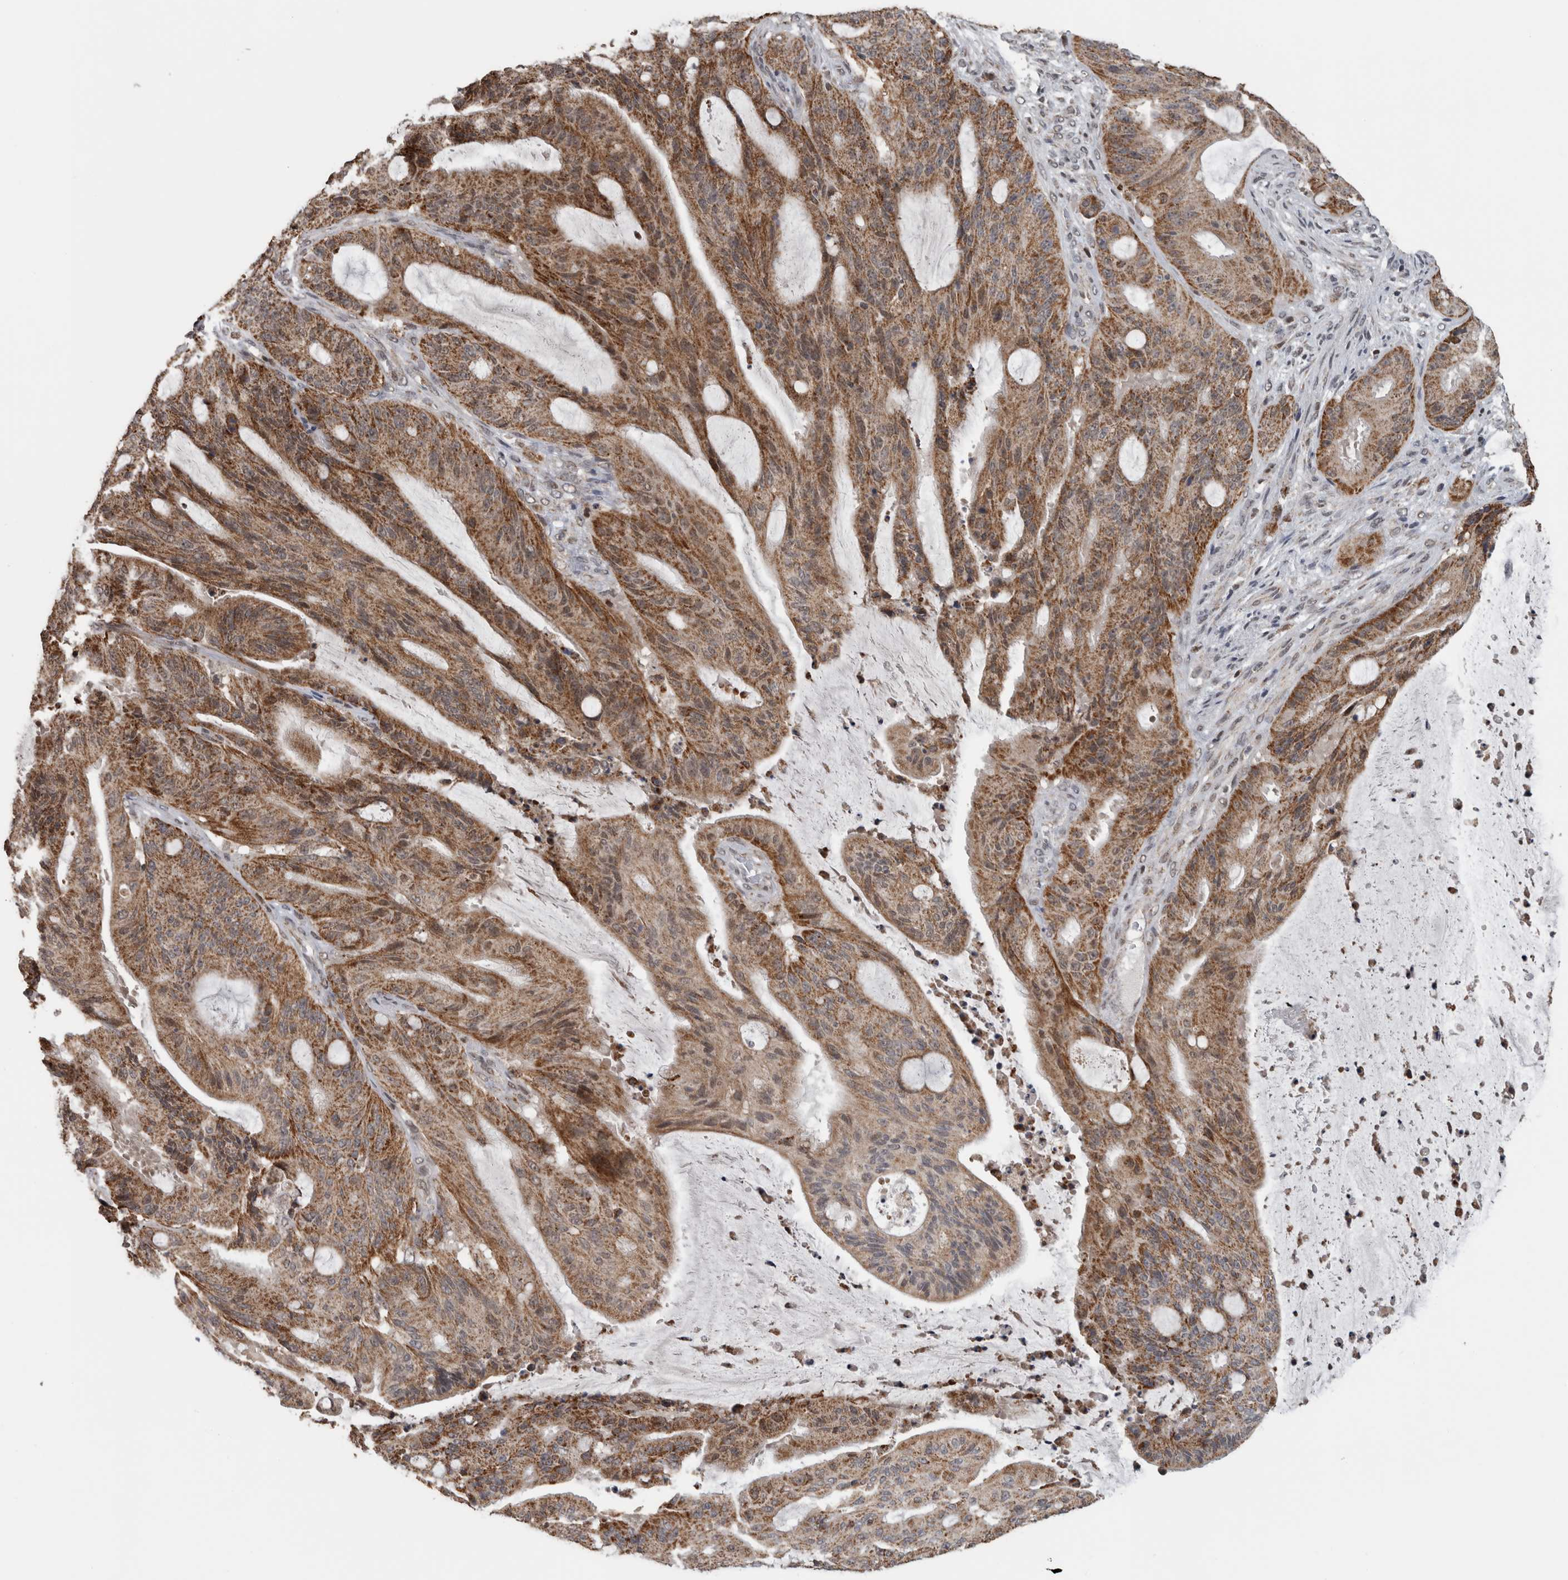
{"staining": {"intensity": "moderate", "quantity": ">75%", "location": "cytoplasmic/membranous"}, "tissue": "liver cancer", "cell_type": "Tumor cells", "image_type": "cancer", "snomed": [{"axis": "morphology", "description": "Normal tissue, NOS"}, {"axis": "morphology", "description": "Cholangiocarcinoma"}, {"axis": "topography", "description": "Liver"}, {"axis": "topography", "description": "Peripheral nerve tissue"}], "caption": "Cholangiocarcinoma (liver) was stained to show a protein in brown. There is medium levels of moderate cytoplasmic/membranous expression in approximately >75% of tumor cells. (DAB (3,3'-diaminobenzidine) = brown stain, brightfield microscopy at high magnification).", "gene": "OR2K2", "patient": {"sex": "female", "age": 73}}